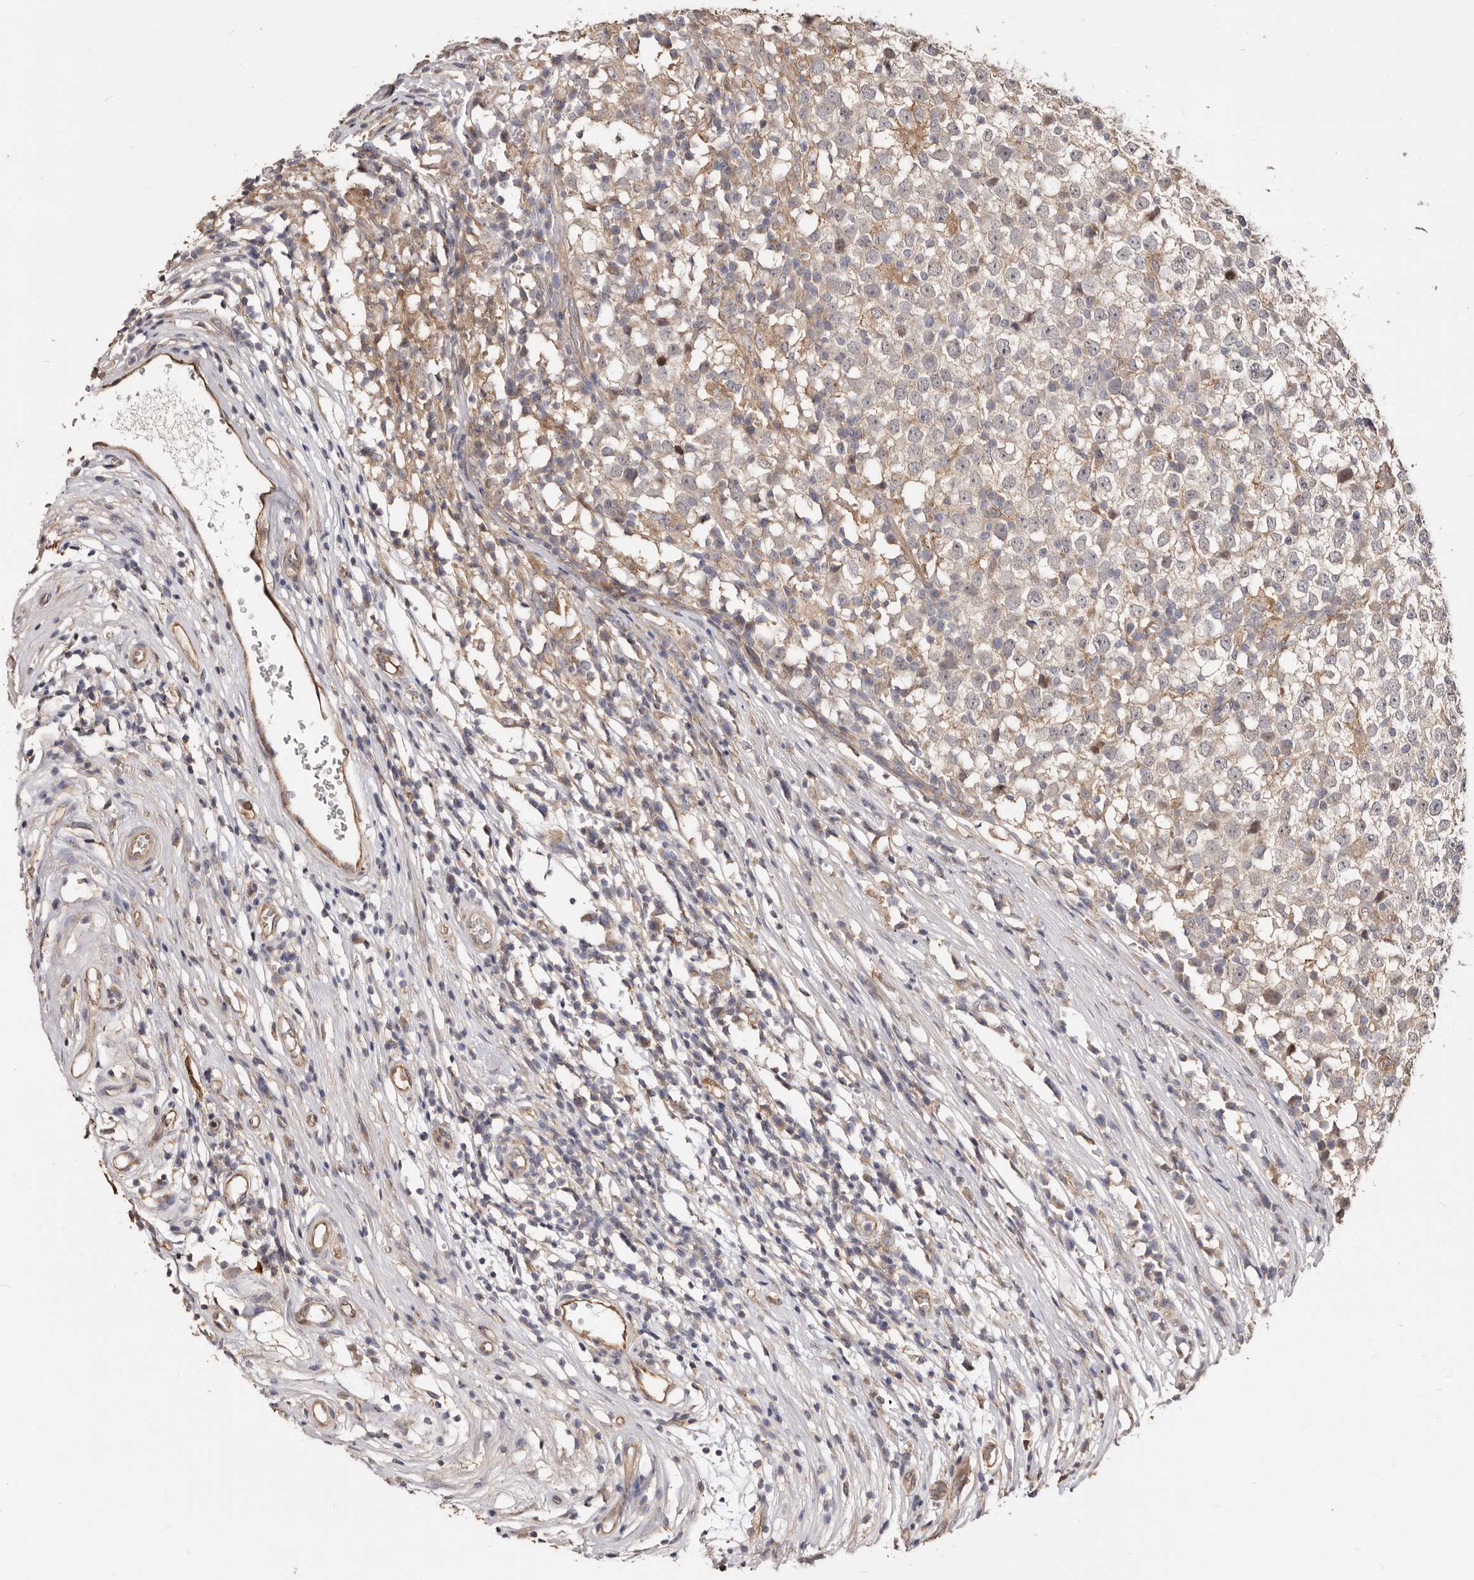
{"staining": {"intensity": "negative", "quantity": "none", "location": "none"}, "tissue": "testis cancer", "cell_type": "Tumor cells", "image_type": "cancer", "snomed": [{"axis": "morphology", "description": "Seminoma, NOS"}, {"axis": "topography", "description": "Testis"}], "caption": "The photomicrograph reveals no staining of tumor cells in testis cancer (seminoma).", "gene": "LRRC25", "patient": {"sex": "male", "age": 65}}